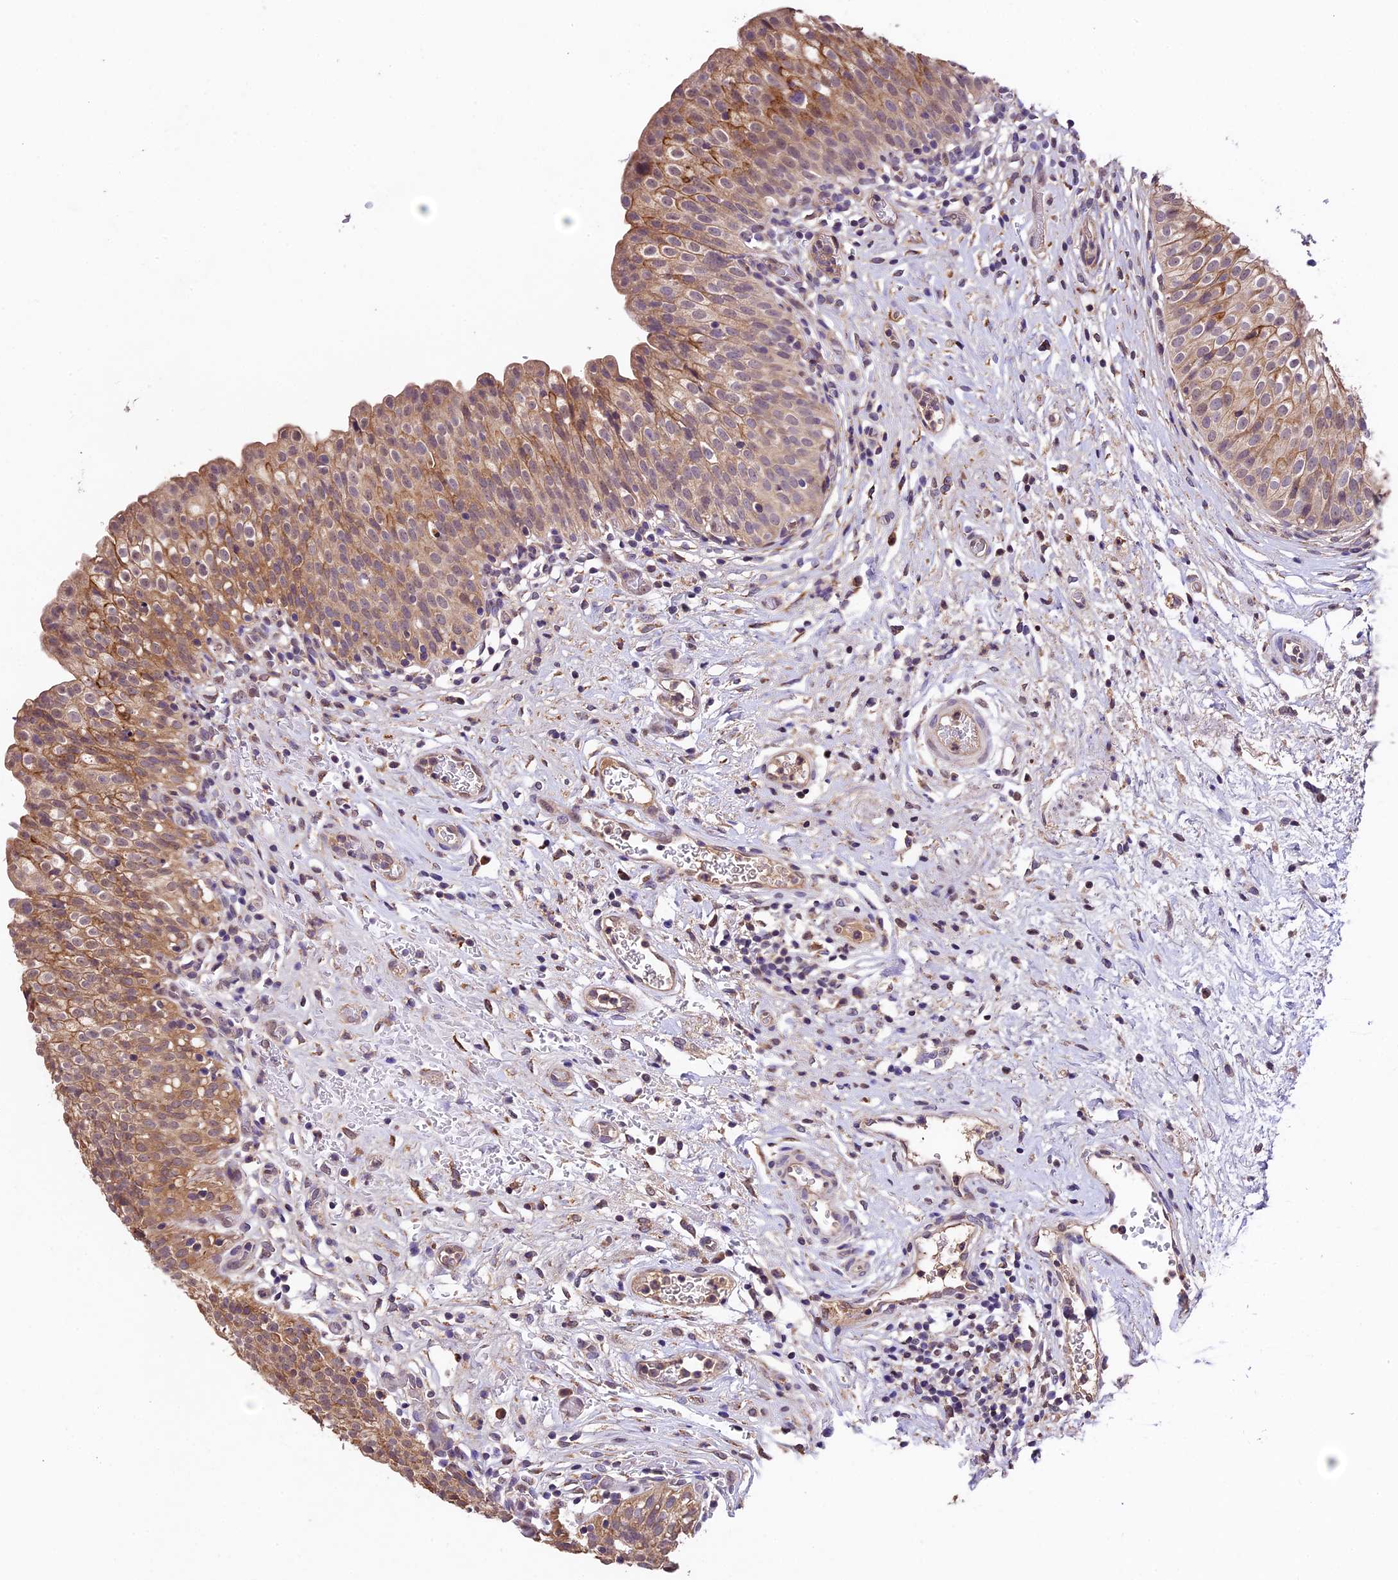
{"staining": {"intensity": "moderate", "quantity": ">75%", "location": "cytoplasmic/membranous"}, "tissue": "urinary bladder", "cell_type": "Urothelial cells", "image_type": "normal", "snomed": [{"axis": "morphology", "description": "Normal tissue, NOS"}, {"axis": "topography", "description": "Urinary bladder"}], "caption": "IHC histopathology image of benign urinary bladder: urinary bladder stained using immunohistochemistry demonstrates medium levels of moderate protein expression localized specifically in the cytoplasmic/membranous of urothelial cells, appearing as a cytoplasmic/membranous brown color.", "gene": "SBNO2", "patient": {"sex": "male", "age": 55}}